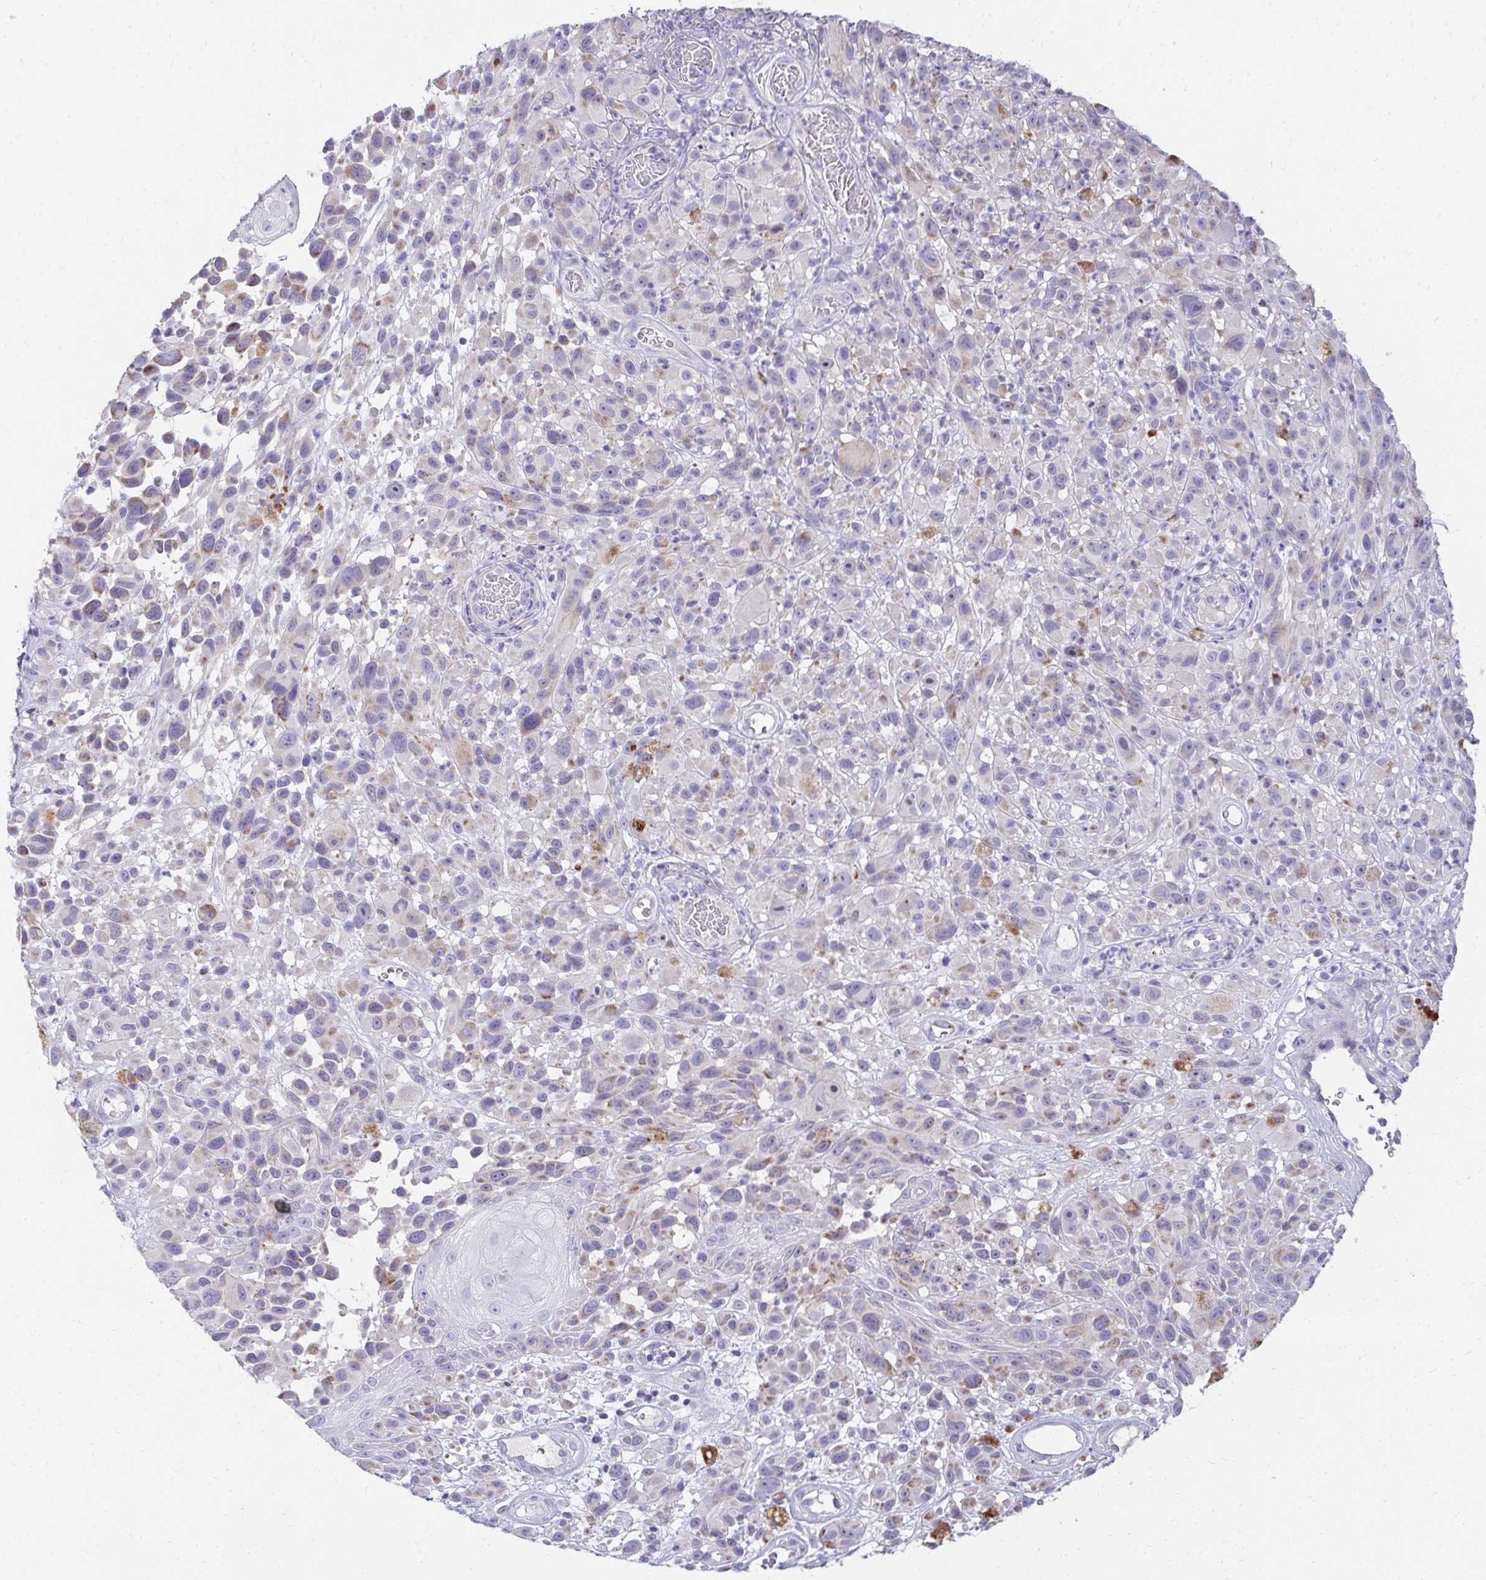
{"staining": {"intensity": "negative", "quantity": "none", "location": "none"}, "tissue": "melanoma", "cell_type": "Tumor cells", "image_type": "cancer", "snomed": [{"axis": "morphology", "description": "Malignant melanoma, NOS"}, {"axis": "topography", "description": "Skin"}], "caption": "Tumor cells show no significant staining in malignant melanoma.", "gene": "PRRG3", "patient": {"sex": "male", "age": 68}}